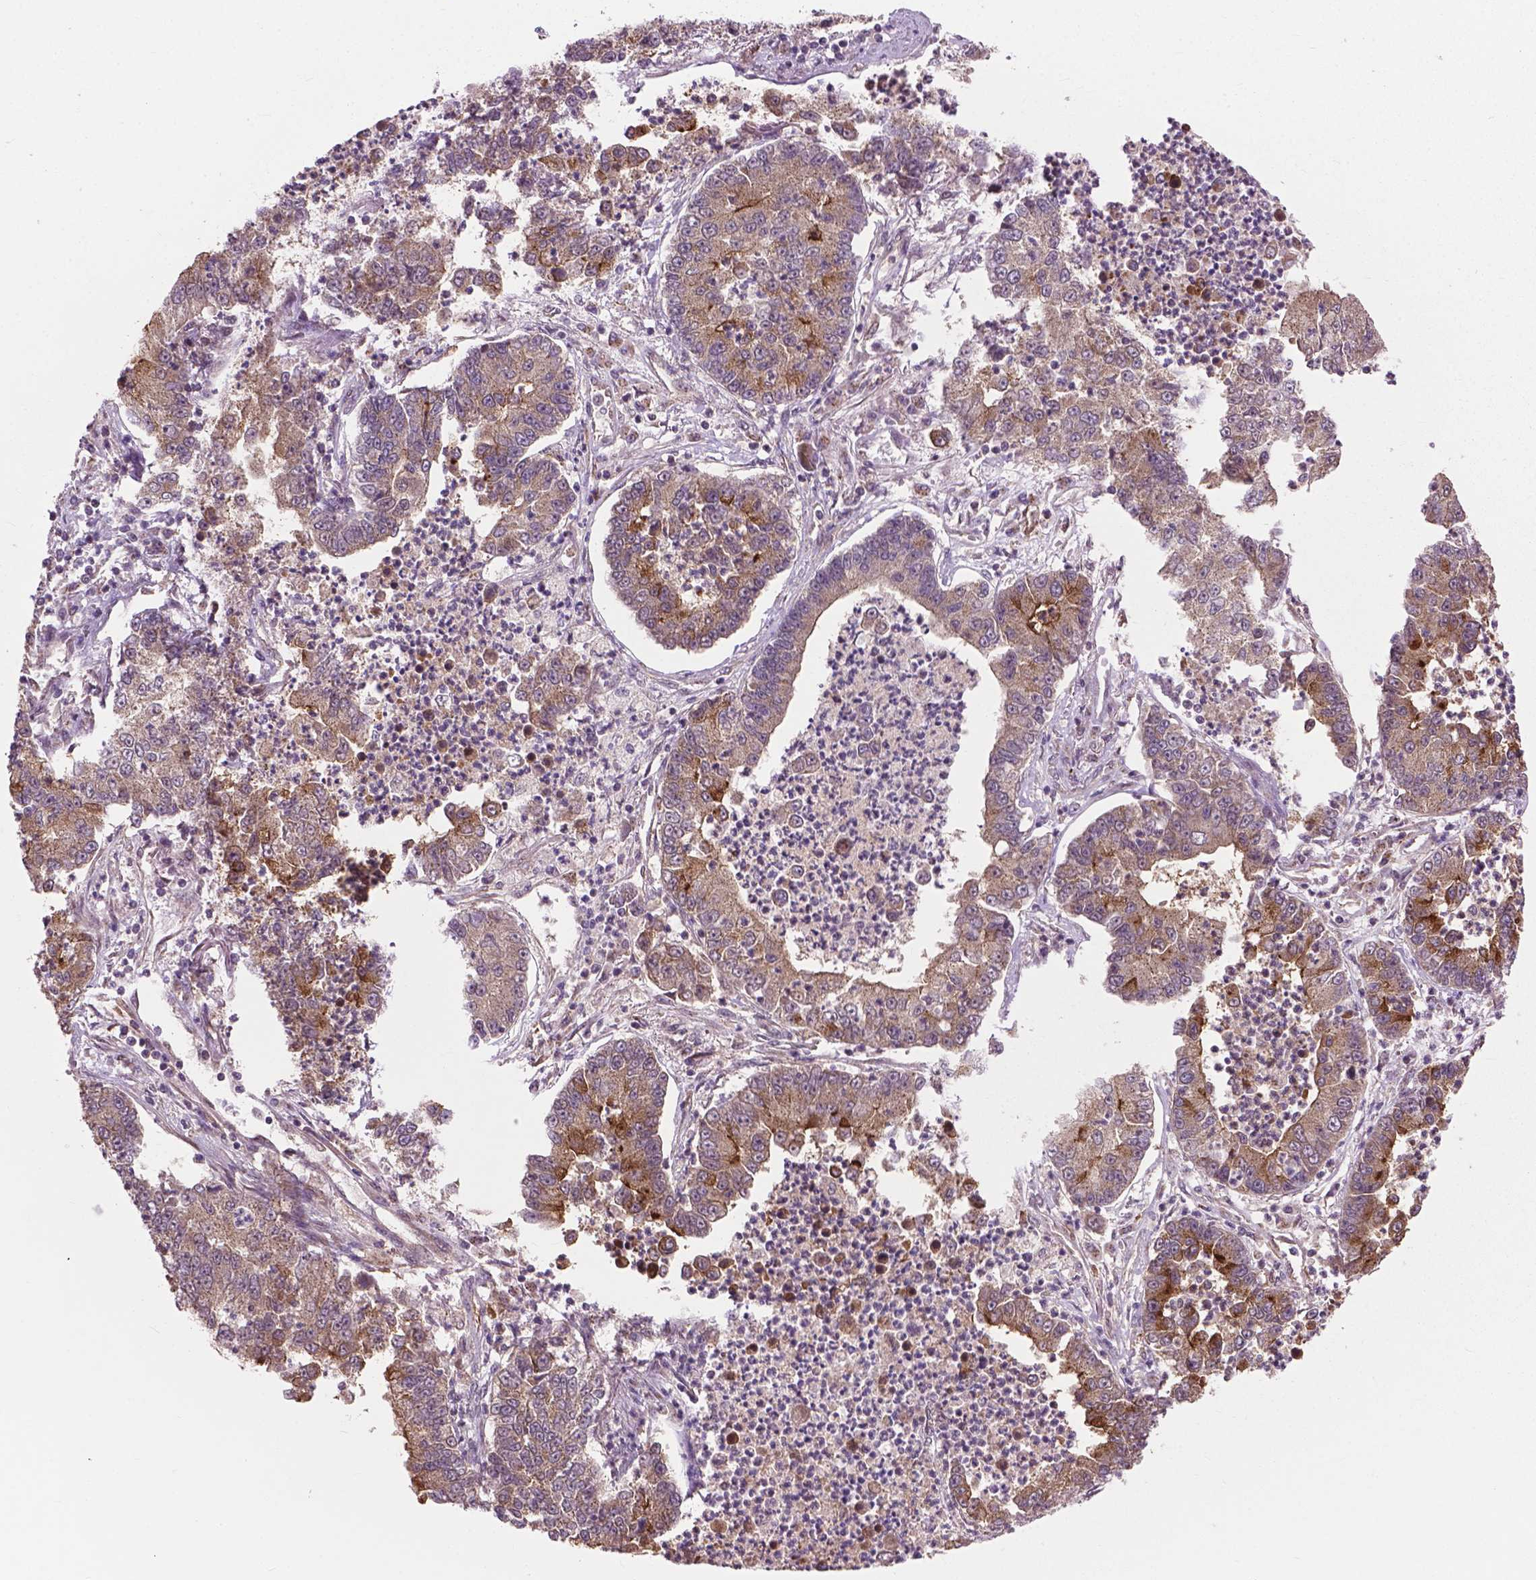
{"staining": {"intensity": "moderate", "quantity": "25%-75%", "location": "cytoplasmic/membranous"}, "tissue": "lung cancer", "cell_type": "Tumor cells", "image_type": "cancer", "snomed": [{"axis": "morphology", "description": "Adenocarcinoma, NOS"}, {"axis": "topography", "description": "Lung"}], "caption": "Tumor cells demonstrate moderate cytoplasmic/membranous positivity in approximately 25%-75% of cells in adenocarcinoma (lung).", "gene": "PPP1CB", "patient": {"sex": "female", "age": 57}}